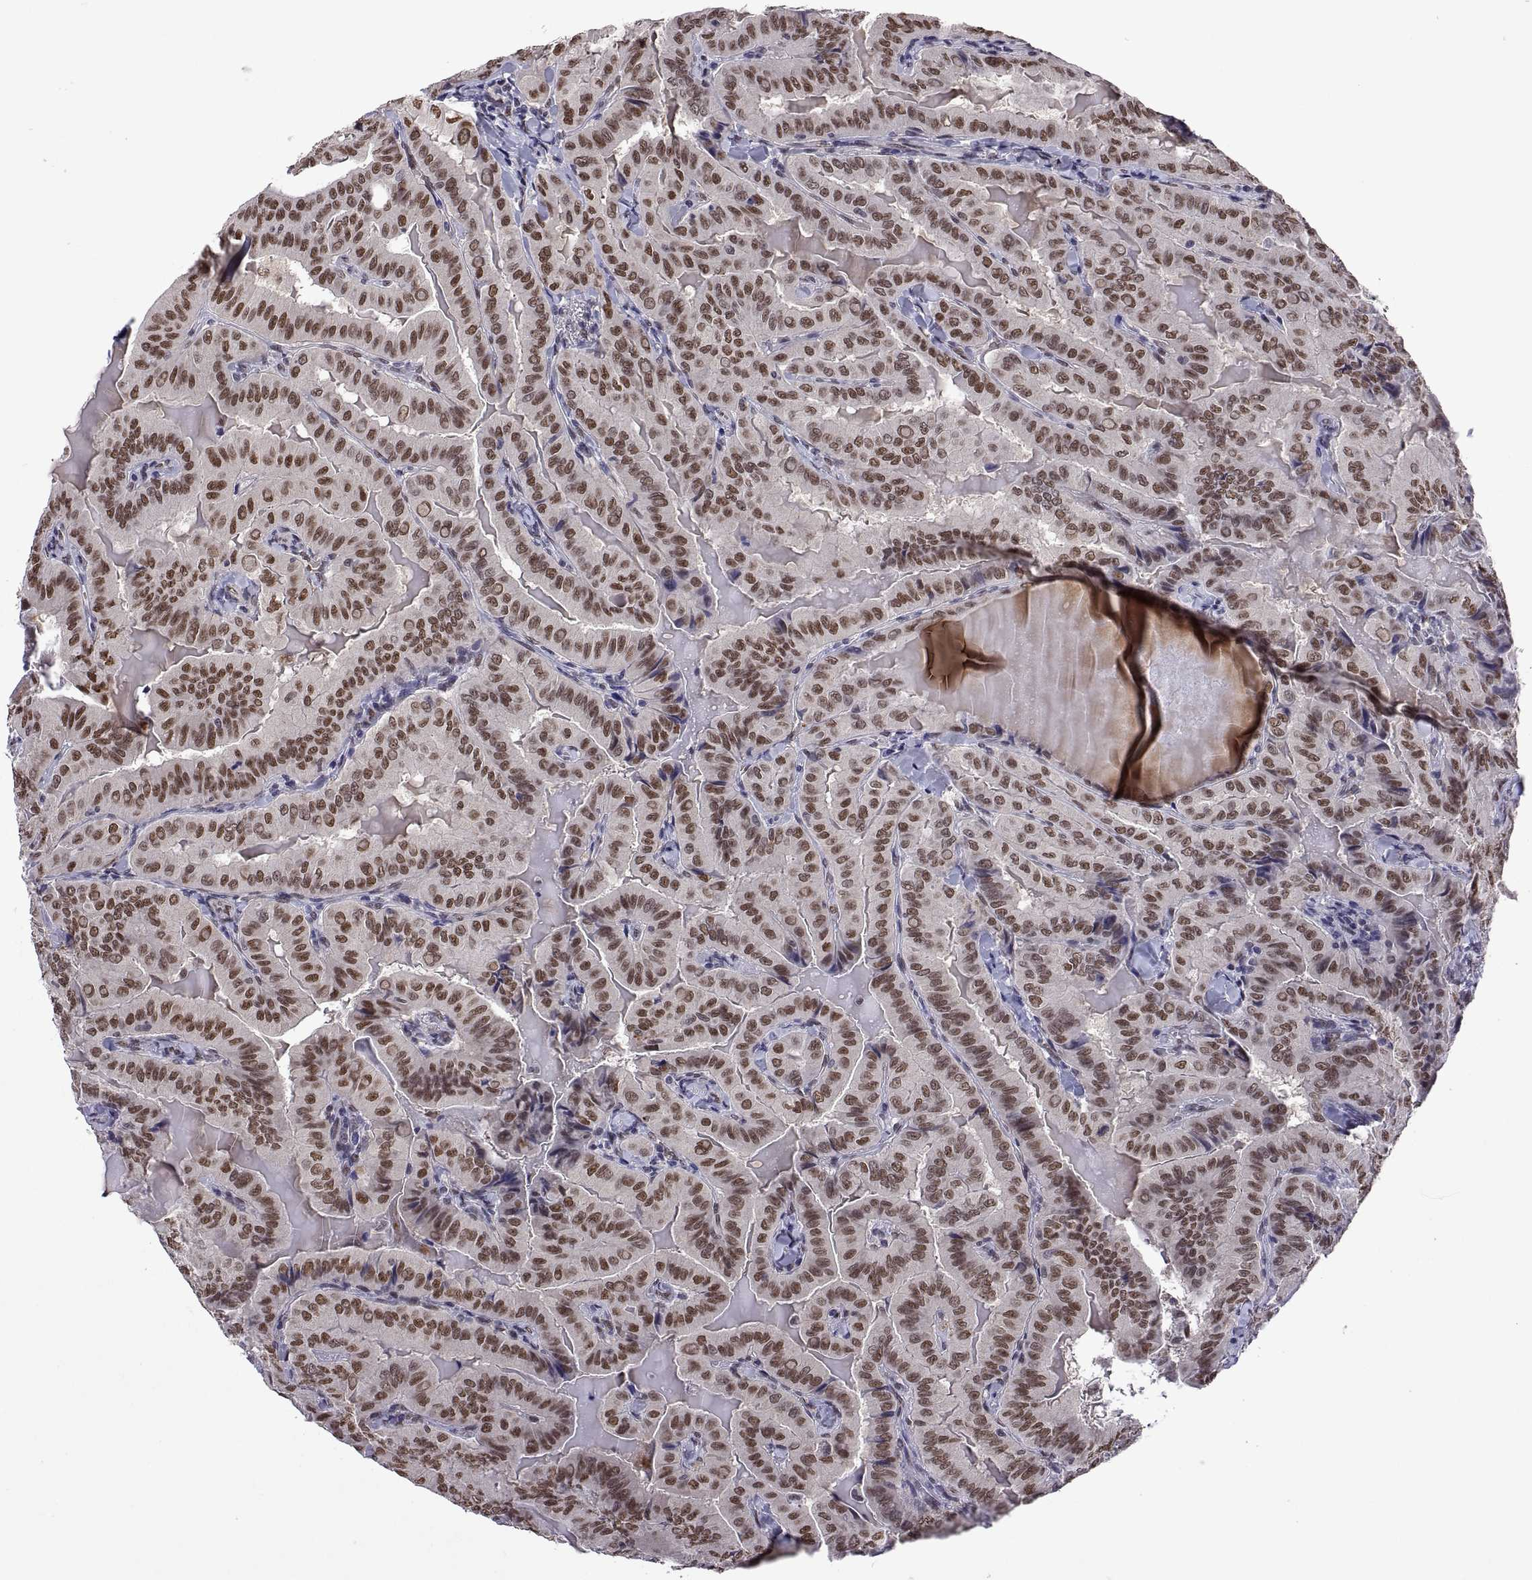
{"staining": {"intensity": "moderate", "quantity": ">75%", "location": "nuclear"}, "tissue": "thyroid cancer", "cell_type": "Tumor cells", "image_type": "cancer", "snomed": [{"axis": "morphology", "description": "Papillary adenocarcinoma, NOS"}, {"axis": "topography", "description": "Thyroid gland"}], "caption": "Immunohistochemistry (IHC) of human thyroid papillary adenocarcinoma reveals medium levels of moderate nuclear positivity in about >75% of tumor cells.", "gene": "NR4A1", "patient": {"sex": "female", "age": 68}}